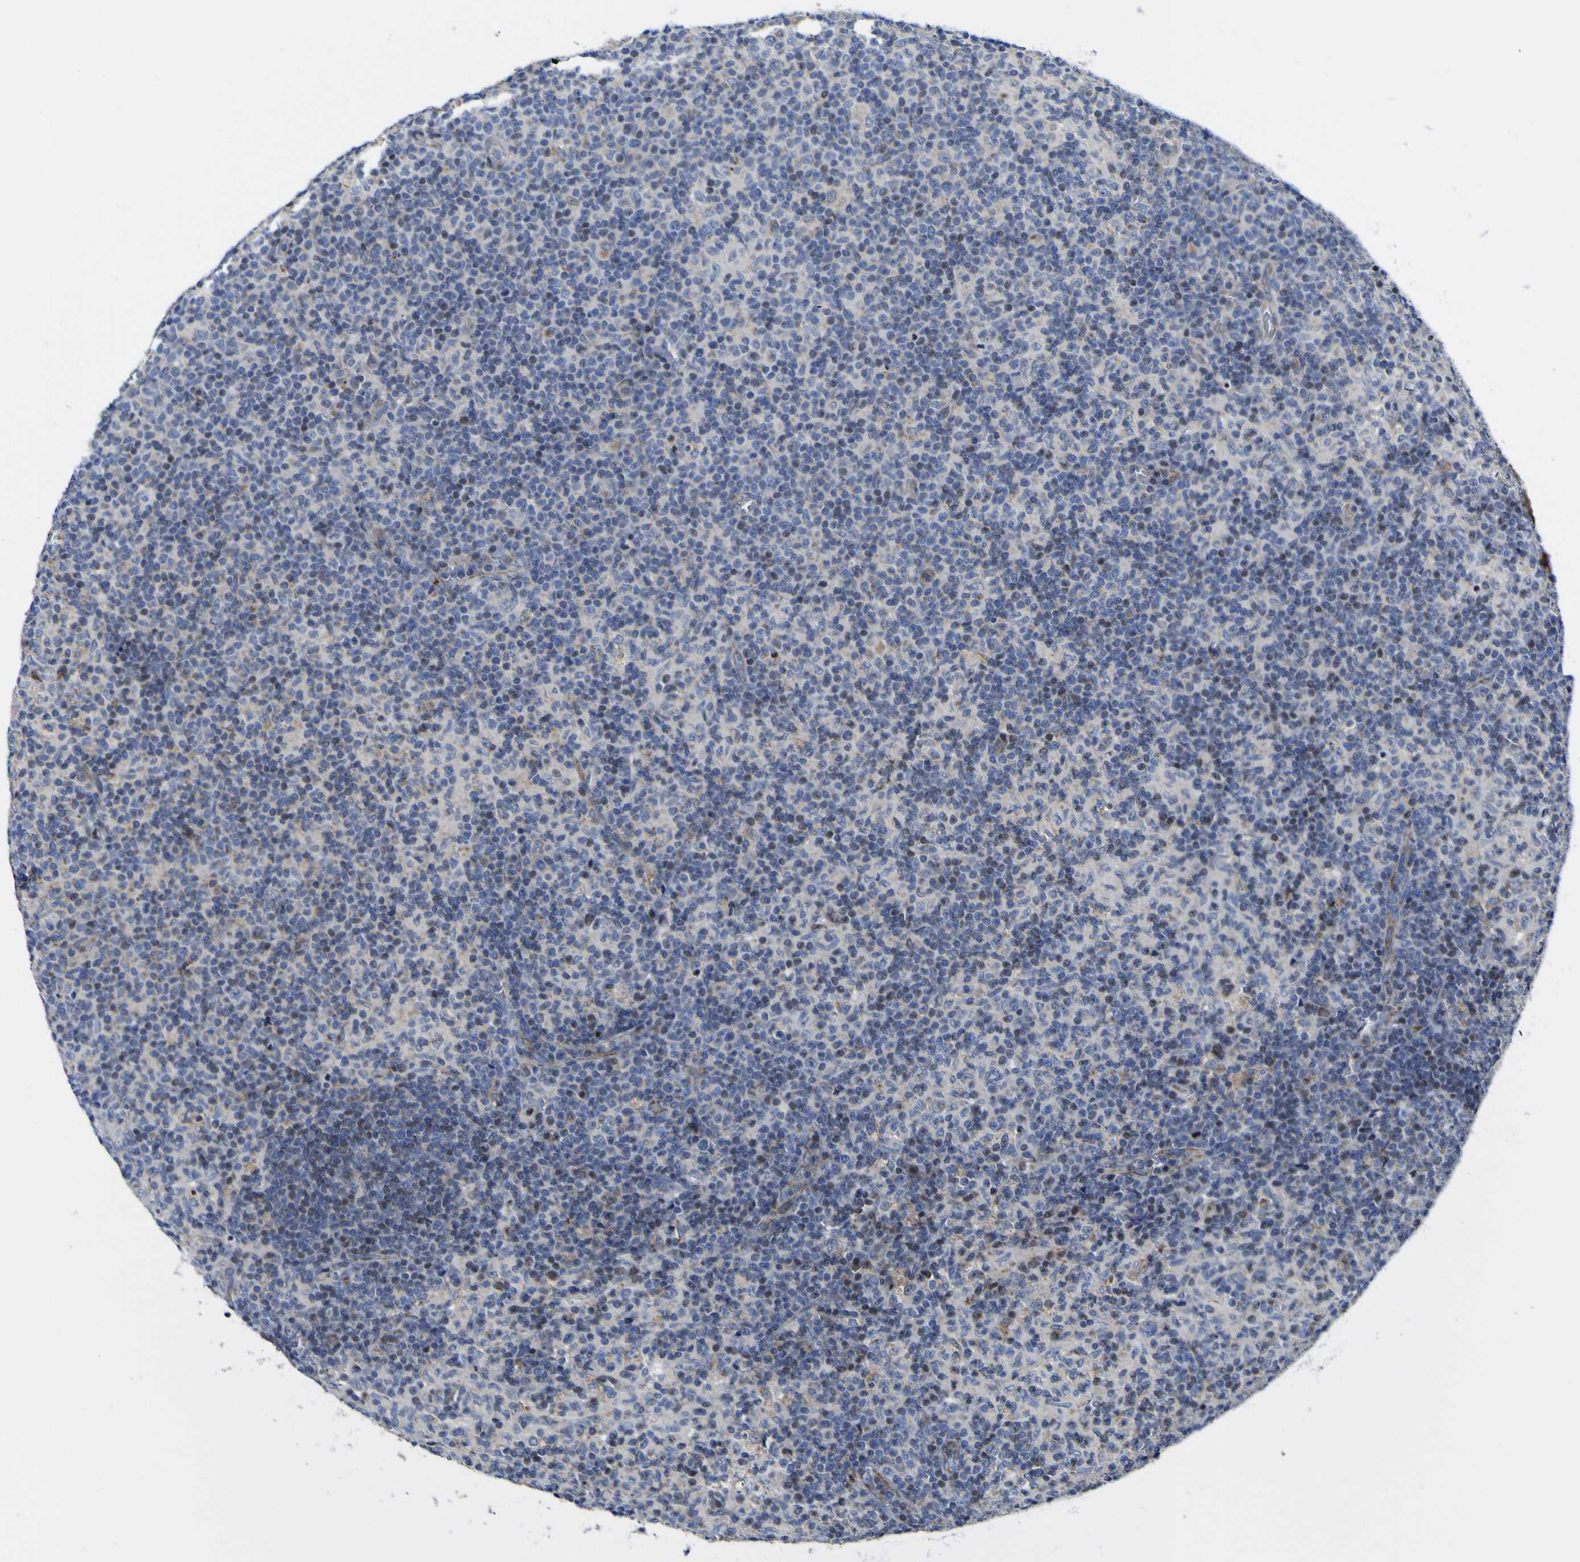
{"staining": {"intensity": "moderate", "quantity": "25%-75%", "location": "cytoplasmic/membranous"}, "tissue": "lymph node", "cell_type": "Germinal center cells", "image_type": "normal", "snomed": [{"axis": "morphology", "description": "Normal tissue, NOS"}, {"axis": "morphology", "description": "Inflammation, NOS"}, {"axis": "topography", "description": "Lymph node"}], "caption": "Protein expression analysis of normal human lymph node reveals moderate cytoplasmic/membranous staining in about 25%-75% of germinal center cells. (brown staining indicates protein expression, while blue staining denotes nuclei).", "gene": "CCDC90B", "patient": {"sex": "male", "age": 55}}